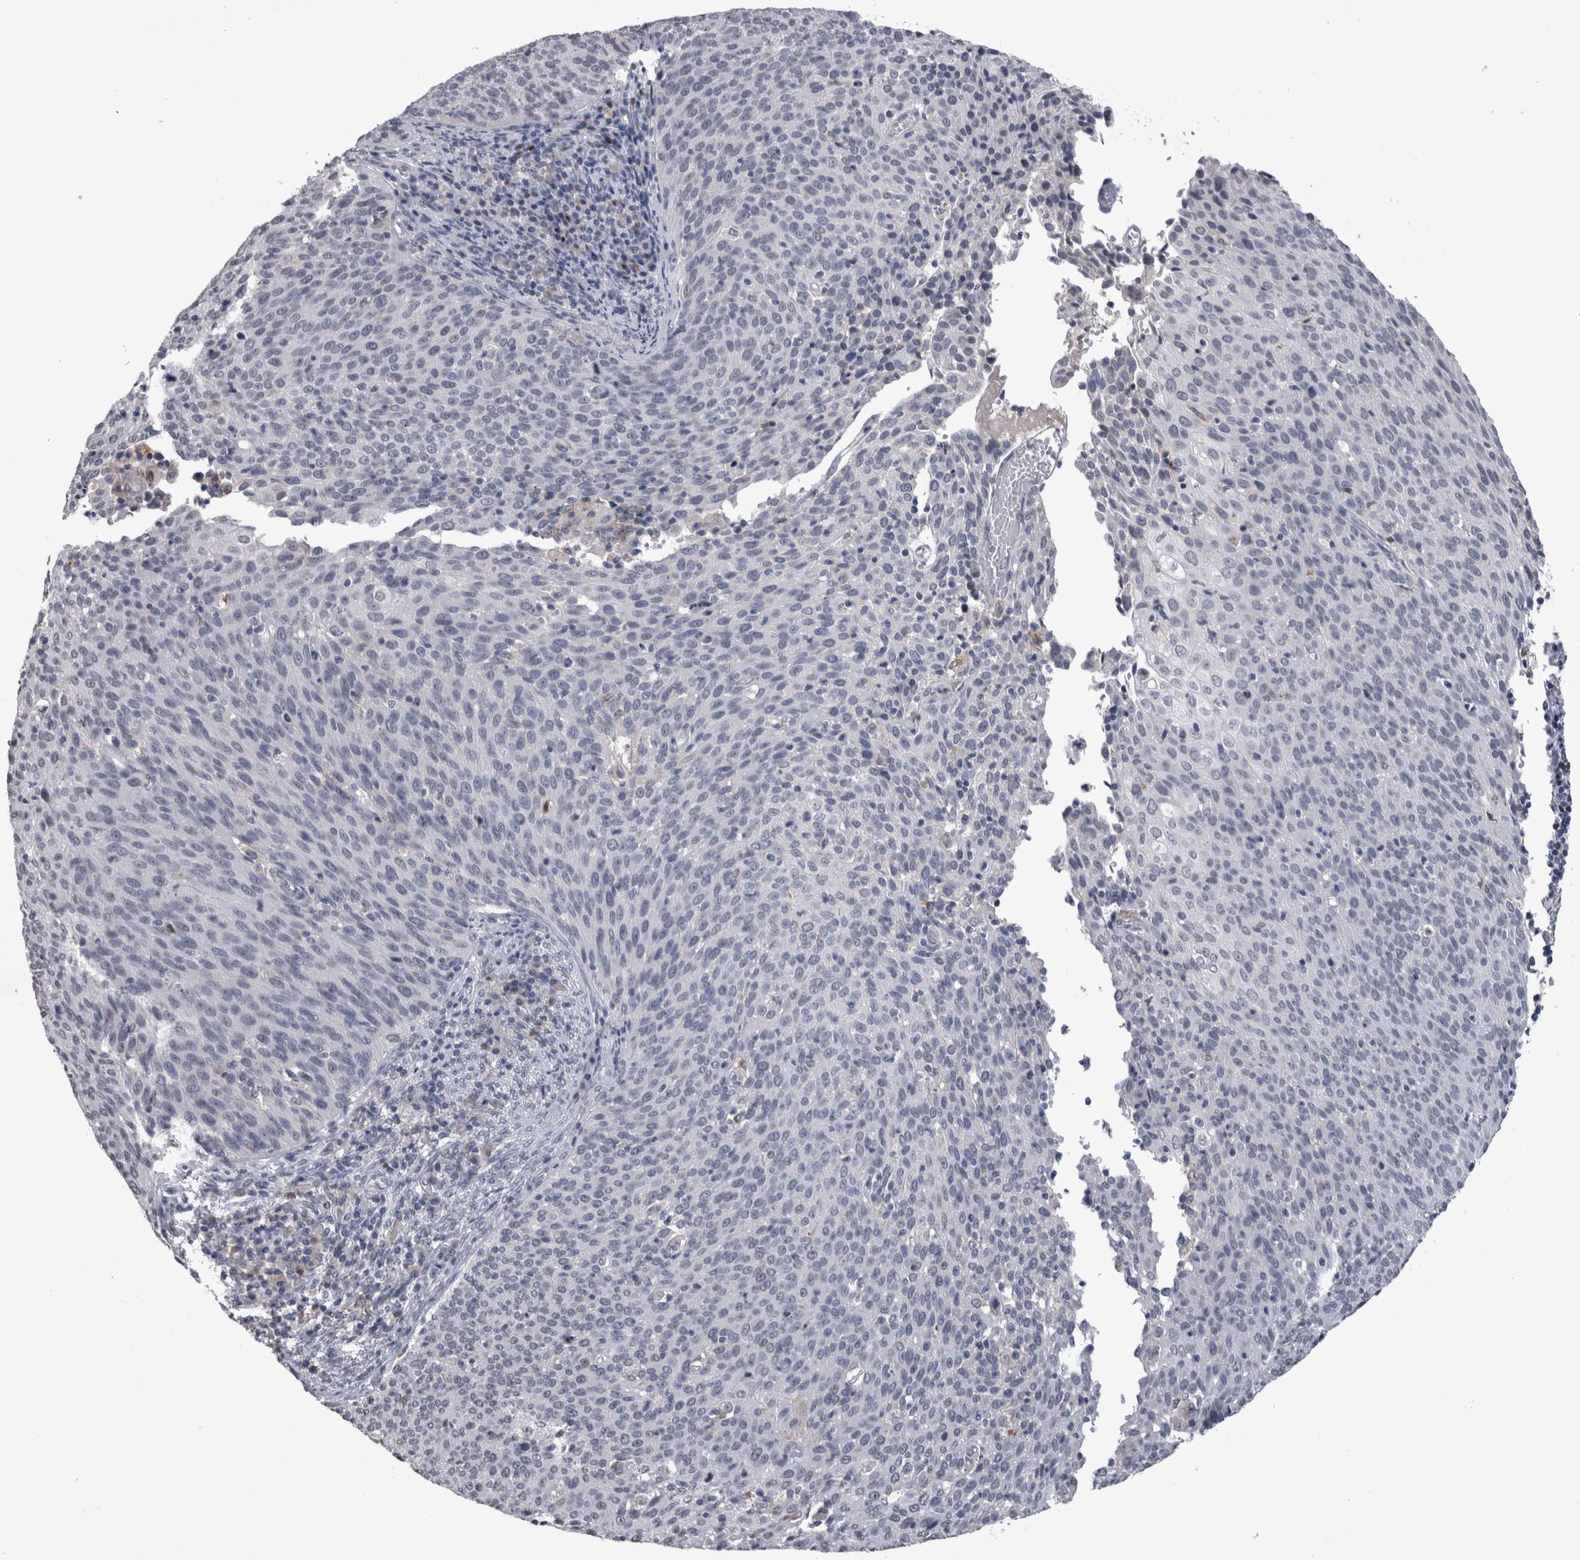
{"staining": {"intensity": "negative", "quantity": "none", "location": "none"}, "tissue": "cervical cancer", "cell_type": "Tumor cells", "image_type": "cancer", "snomed": [{"axis": "morphology", "description": "Squamous cell carcinoma, NOS"}, {"axis": "topography", "description": "Cervix"}], "caption": "Tumor cells are negative for protein expression in human cervical cancer (squamous cell carcinoma).", "gene": "PAX5", "patient": {"sex": "female", "age": 38}}